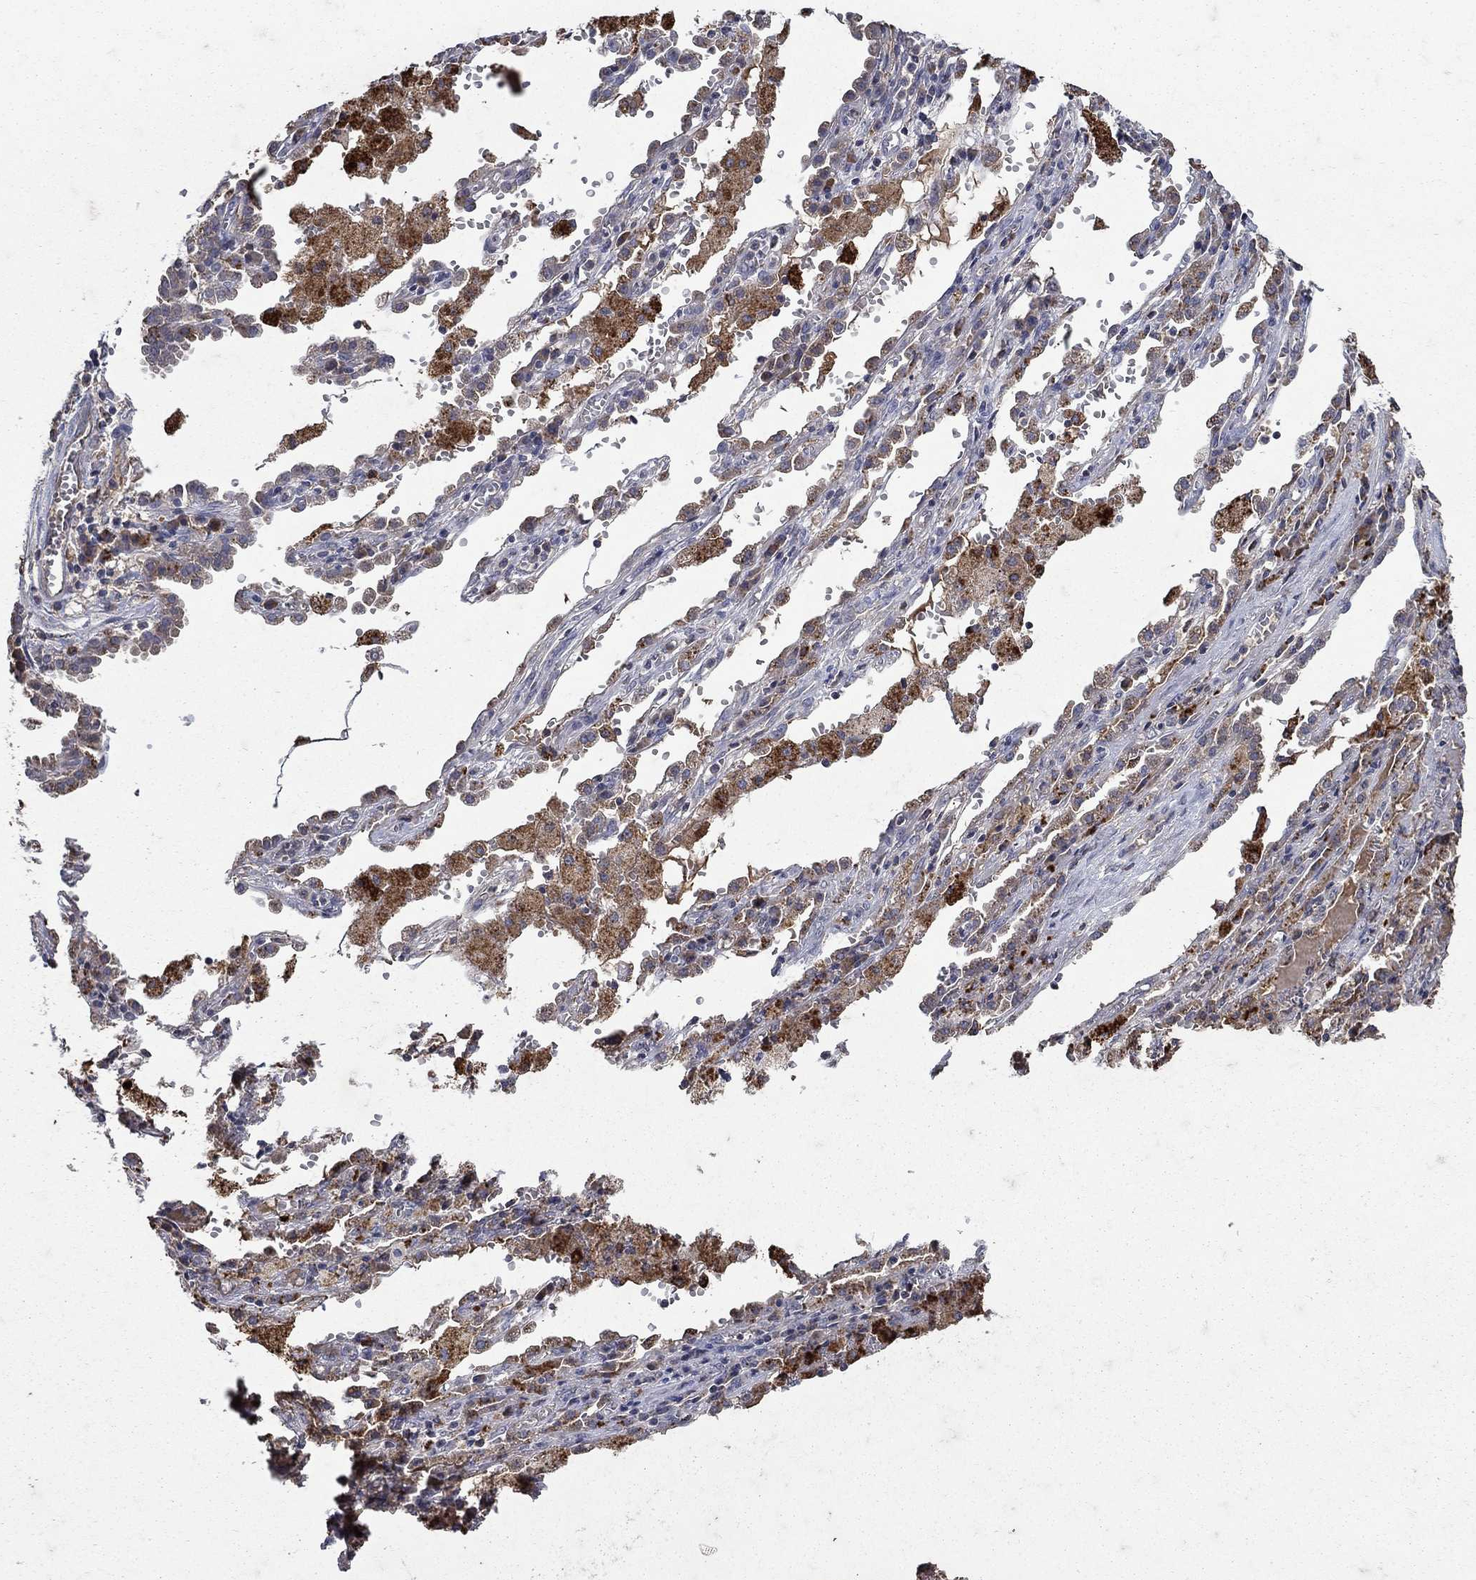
{"staining": {"intensity": "negative", "quantity": "none", "location": "none"}, "tissue": "lung cancer", "cell_type": "Tumor cells", "image_type": "cancer", "snomed": [{"axis": "morphology", "description": "Adenocarcinoma, NOS"}, {"axis": "topography", "description": "Lung"}], "caption": "Adenocarcinoma (lung) was stained to show a protein in brown. There is no significant staining in tumor cells.", "gene": "NPC2", "patient": {"sex": "male", "age": 57}}